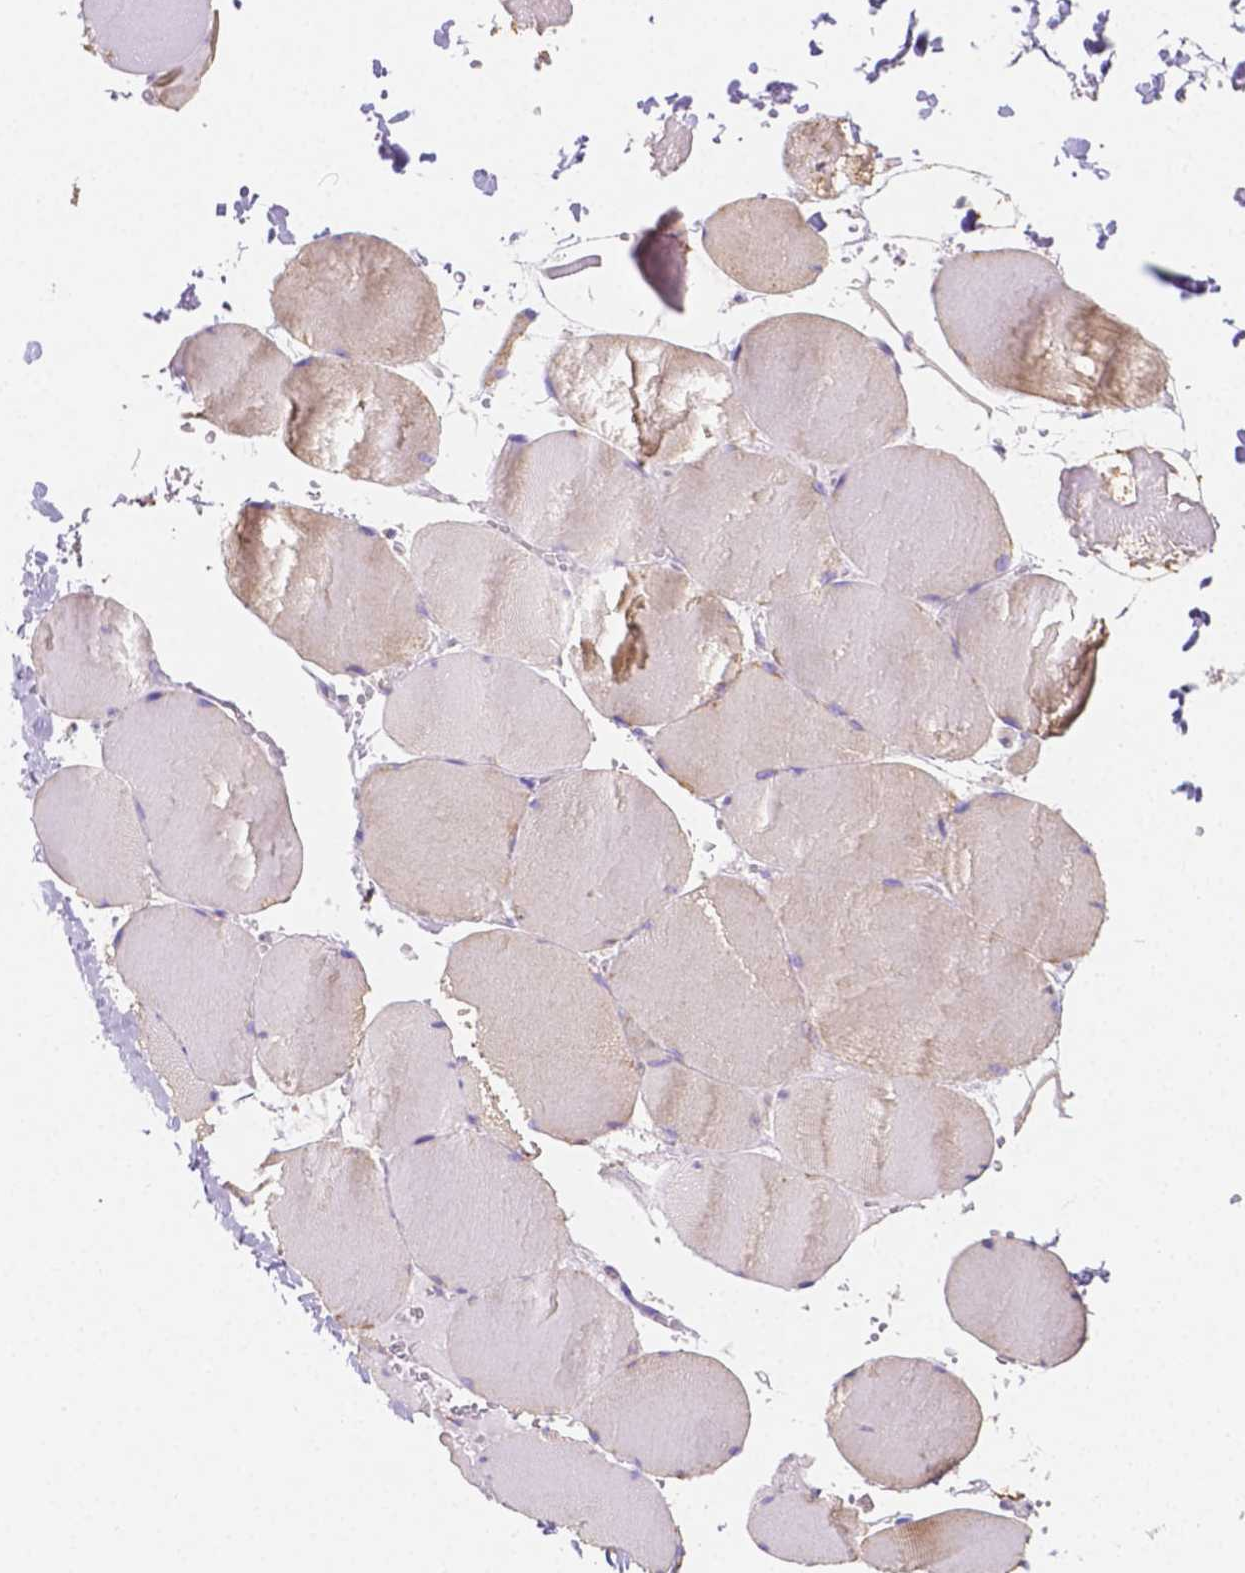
{"staining": {"intensity": "weak", "quantity": "<25%", "location": "cytoplasmic/membranous"}, "tissue": "skeletal muscle", "cell_type": "Myocytes", "image_type": "normal", "snomed": [{"axis": "morphology", "description": "Normal tissue, NOS"}, {"axis": "topography", "description": "Skeletal muscle"}, {"axis": "topography", "description": "Head-Neck"}], "caption": "A photomicrograph of human skeletal muscle is negative for staining in myocytes.", "gene": "SGTB", "patient": {"sex": "male", "age": 66}}